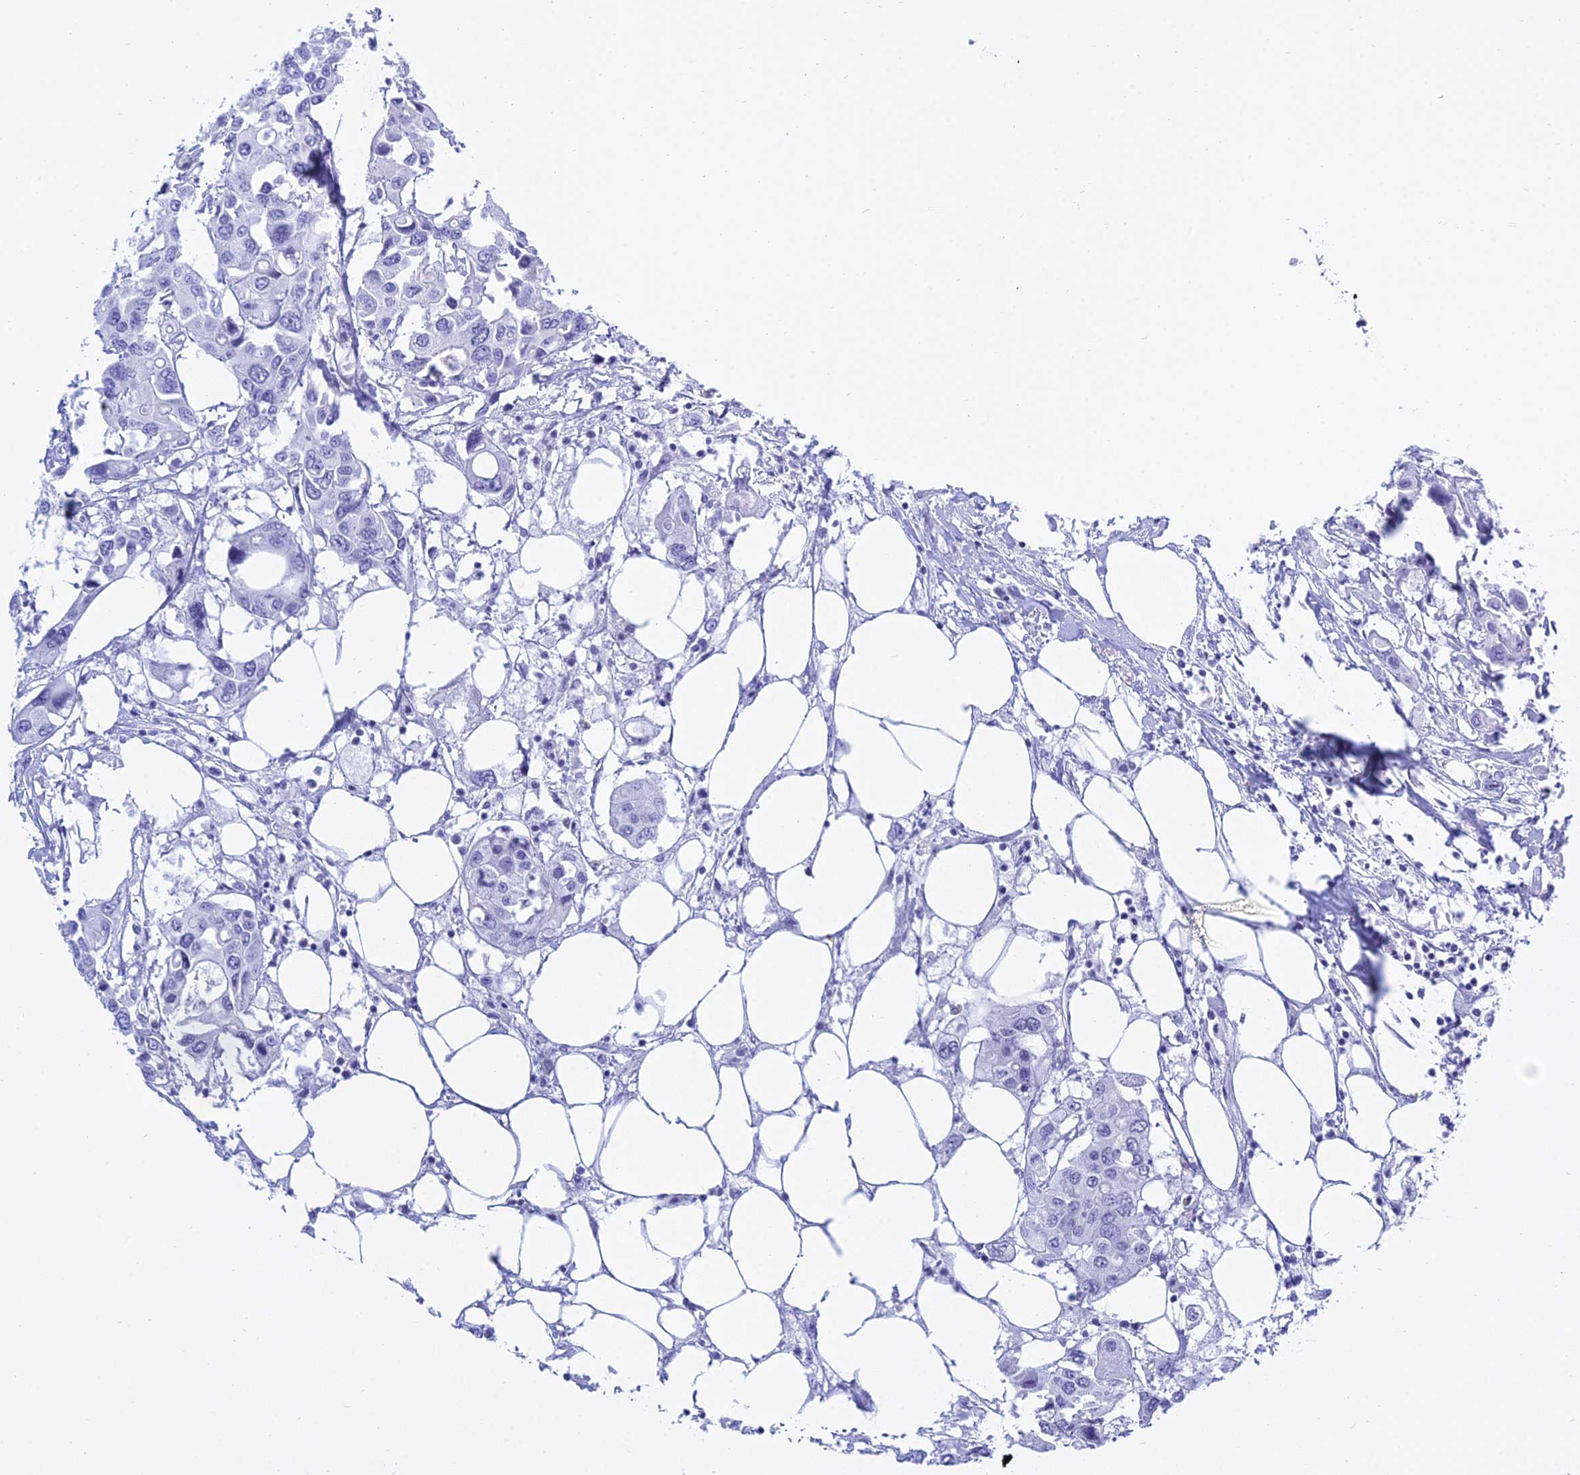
{"staining": {"intensity": "negative", "quantity": "none", "location": "none"}, "tissue": "colorectal cancer", "cell_type": "Tumor cells", "image_type": "cancer", "snomed": [{"axis": "morphology", "description": "Adenocarcinoma, NOS"}, {"axis": "topography", "description": "Colon"}], "caption": "This is an immunohistochemistry (IHC) photomicrograph of human colorectal cancer (adenocarcinoma). There is no positivity in tumor cells.", "gene": "PATE4", "patient": {"sex": "male", "age": 77}}